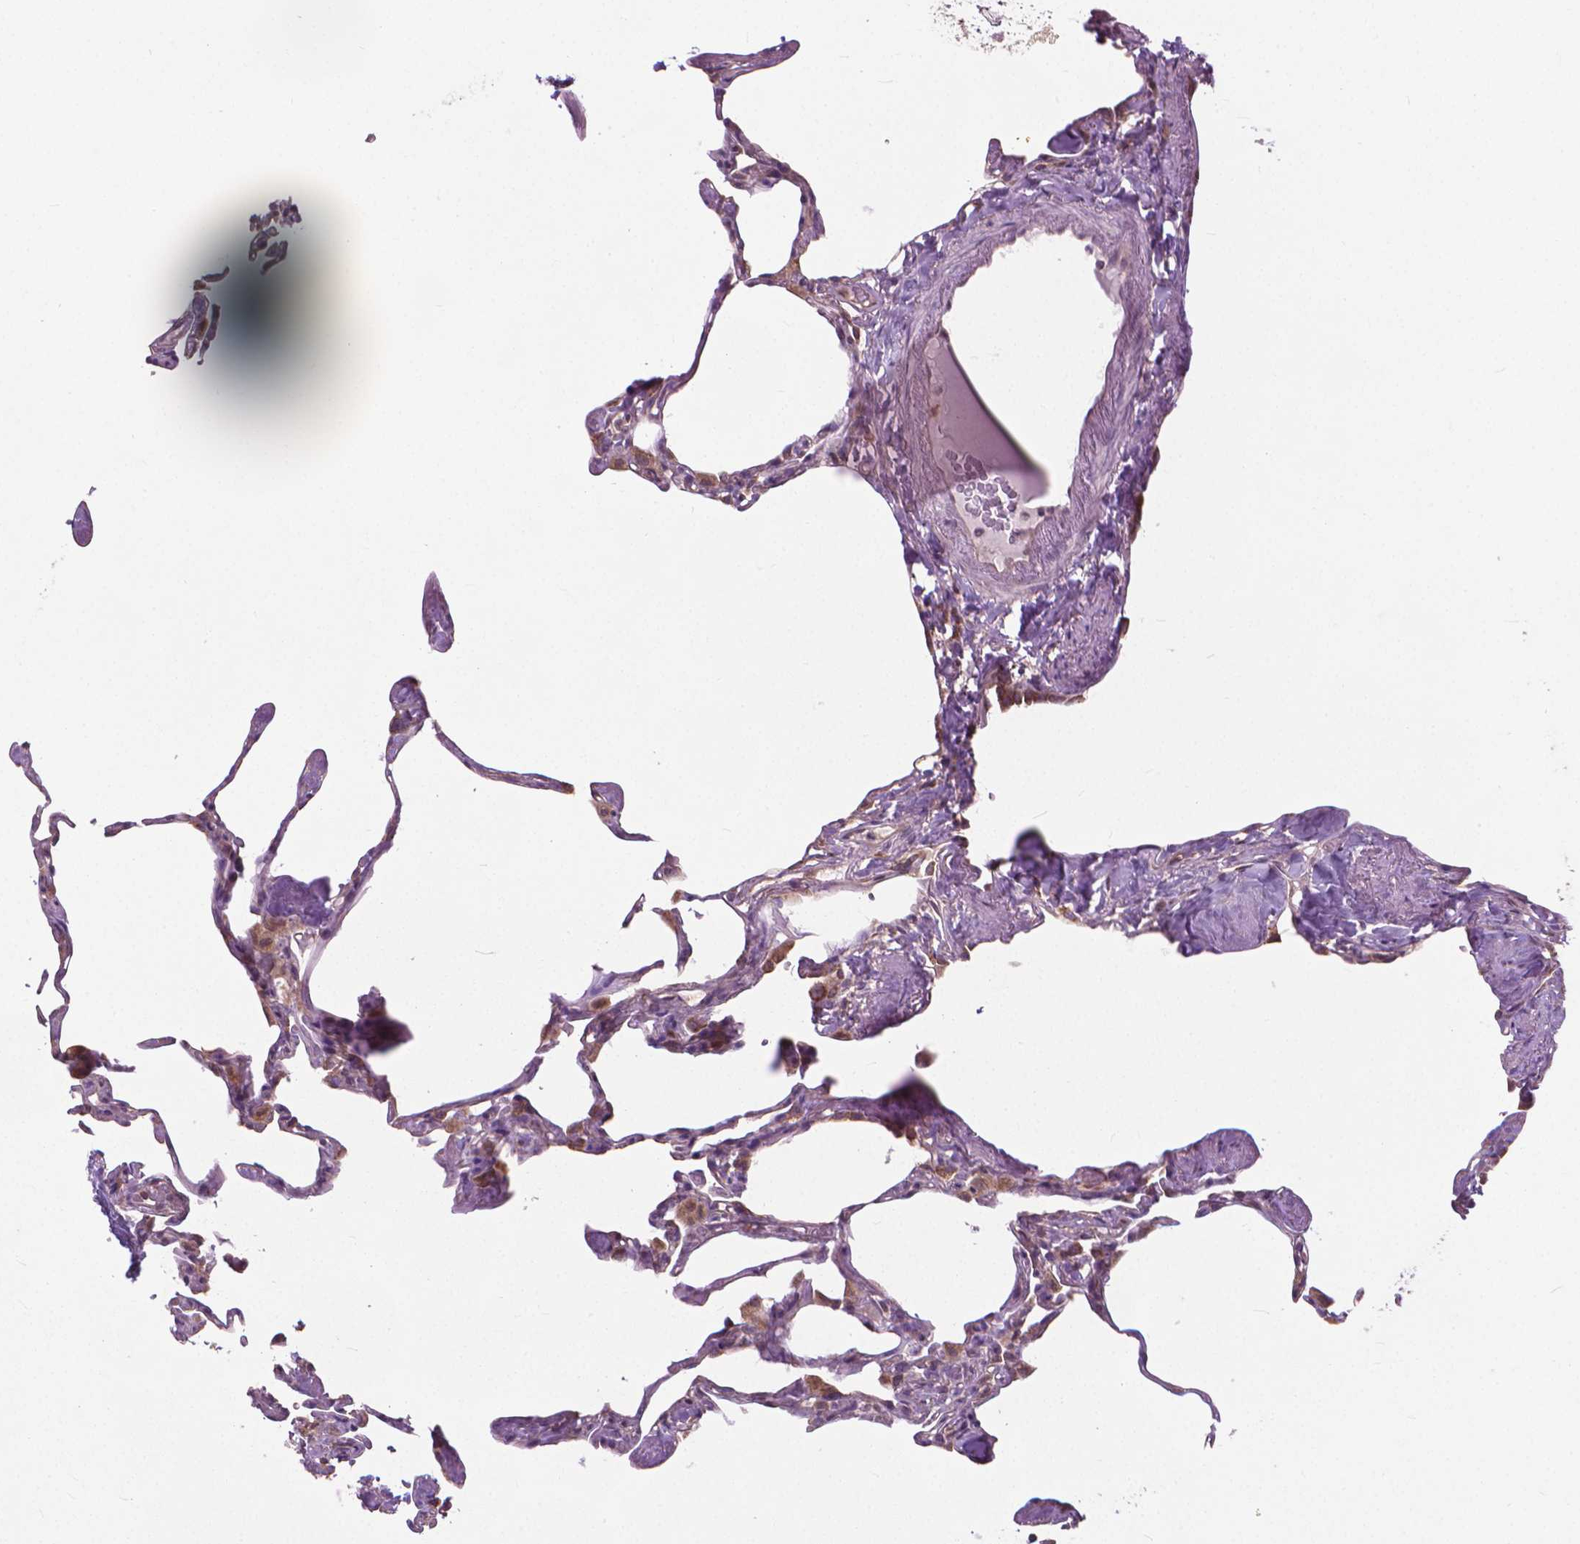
{"staining": {"intensity": "weak", "quantity": "25%-75%", "location": "cytoplasmic/membranous"}, "tissue": "lung", "cell_type": "Alveolar cells", "image_type": "normal", "snomed": [{"axis": "morphology", "description": "Normal tissue, NOS"}, {"axis": "topography", "description": "Lung"}], "caption": "Alveolar cells demonstrate weak cytoplasmic/membranous positivity in approximately 25%-75% of cells in normal lung.", "gene": "NUDT1", "patient": {"sex": "male", "age": 65}}